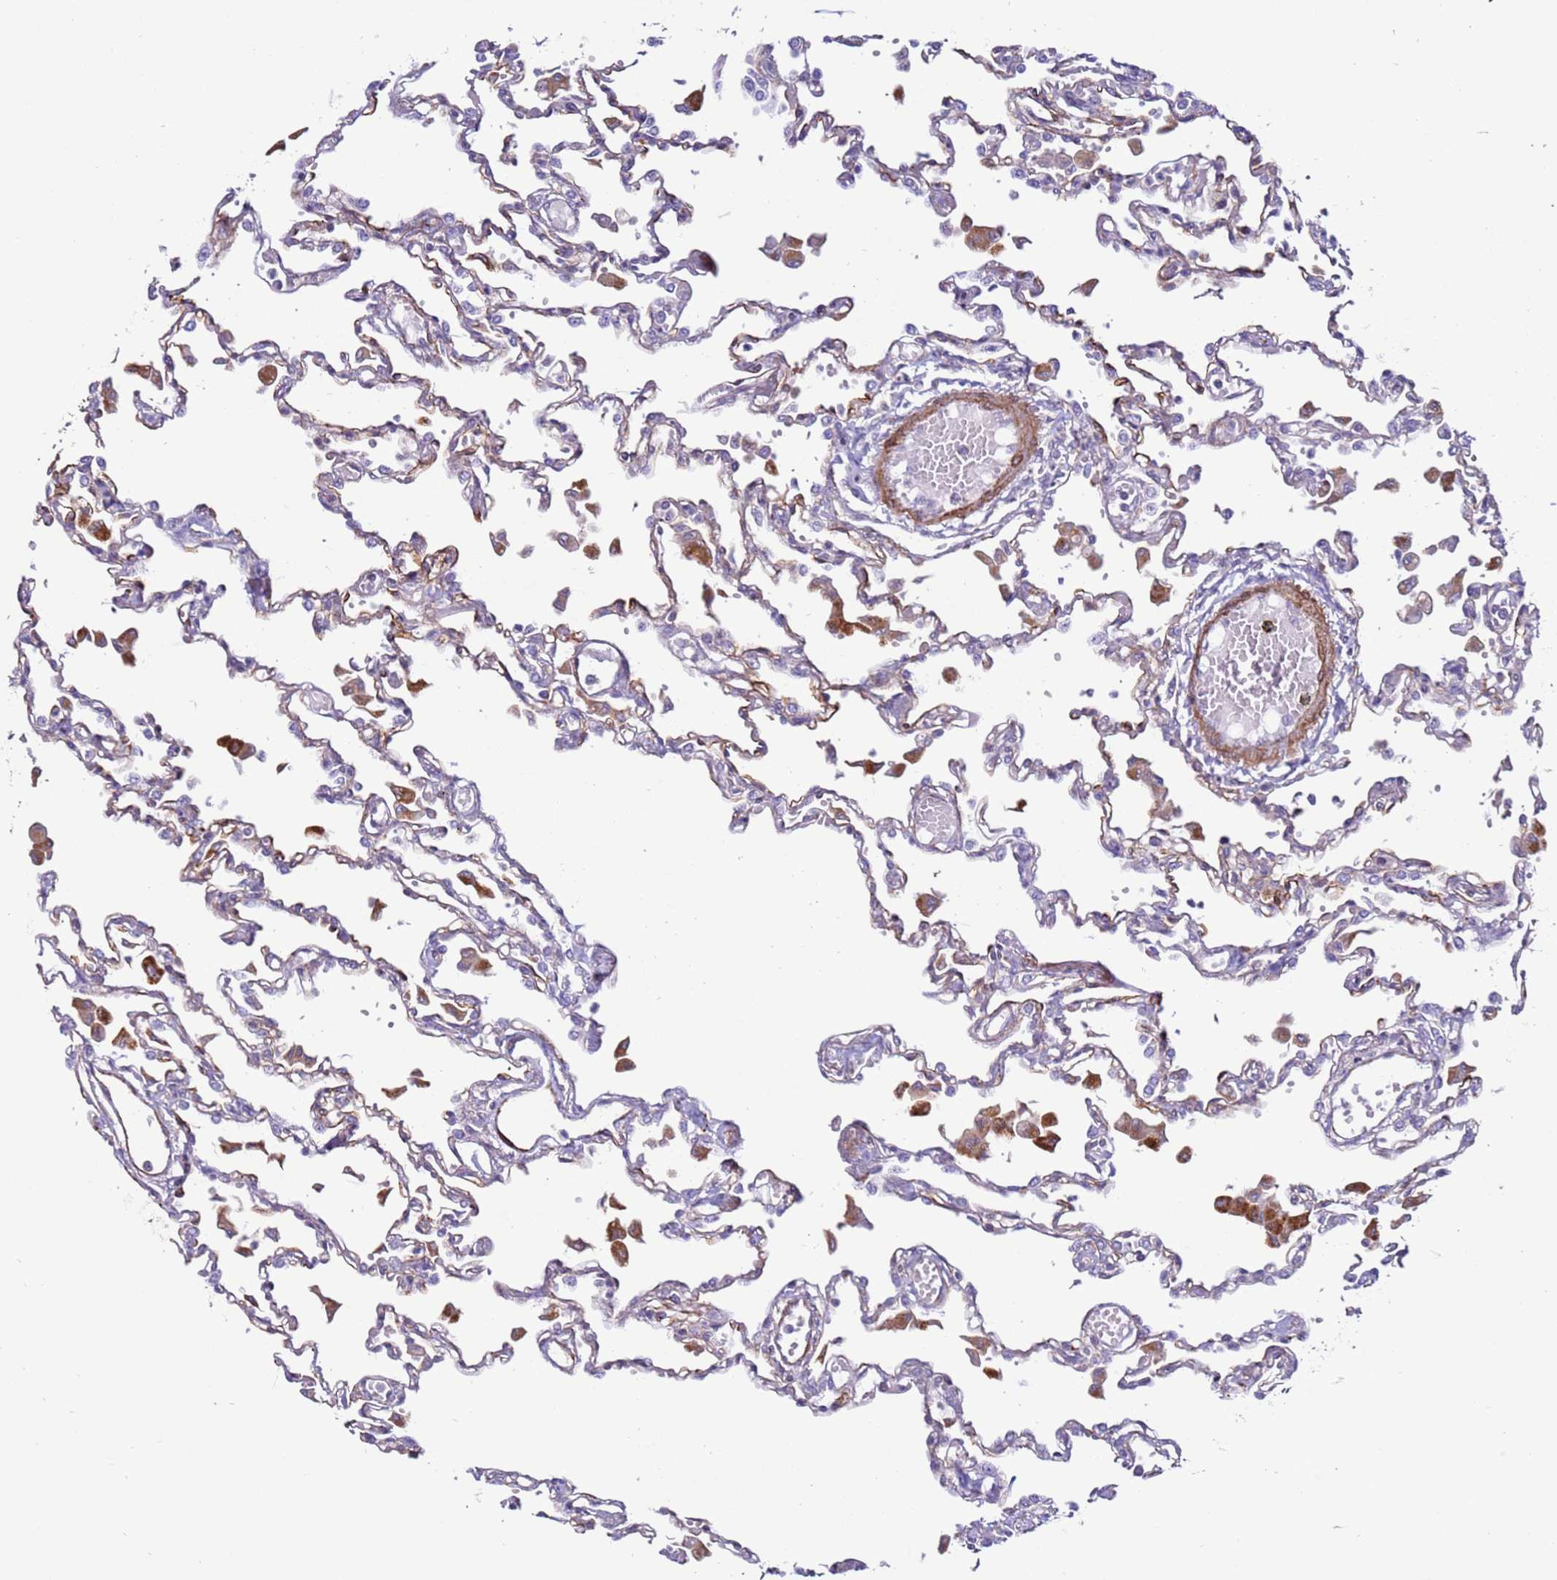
{"staining": {"intensity": "weak", "quantity": "<25%", "location": "cytoplasmic/membranous"}, "tissue": "lung", "cell_type": "Alveolar cells", "image_type": "normal", "snomed": [{"axis": "morphology", "description": "Normal tissue, NOS"}, {"axis": "topography", "description": "Bronchus"}, {"axis": "topography", "description": "Lung"}], "caption": "This is a photomicrograph of immunohistochemistry staining of normal lung, which shows no staining in alveolar cells. Nuclei are stained in blue.", "gene": "CLEC4M", "patient": {"sex": "female", "age": 49}}